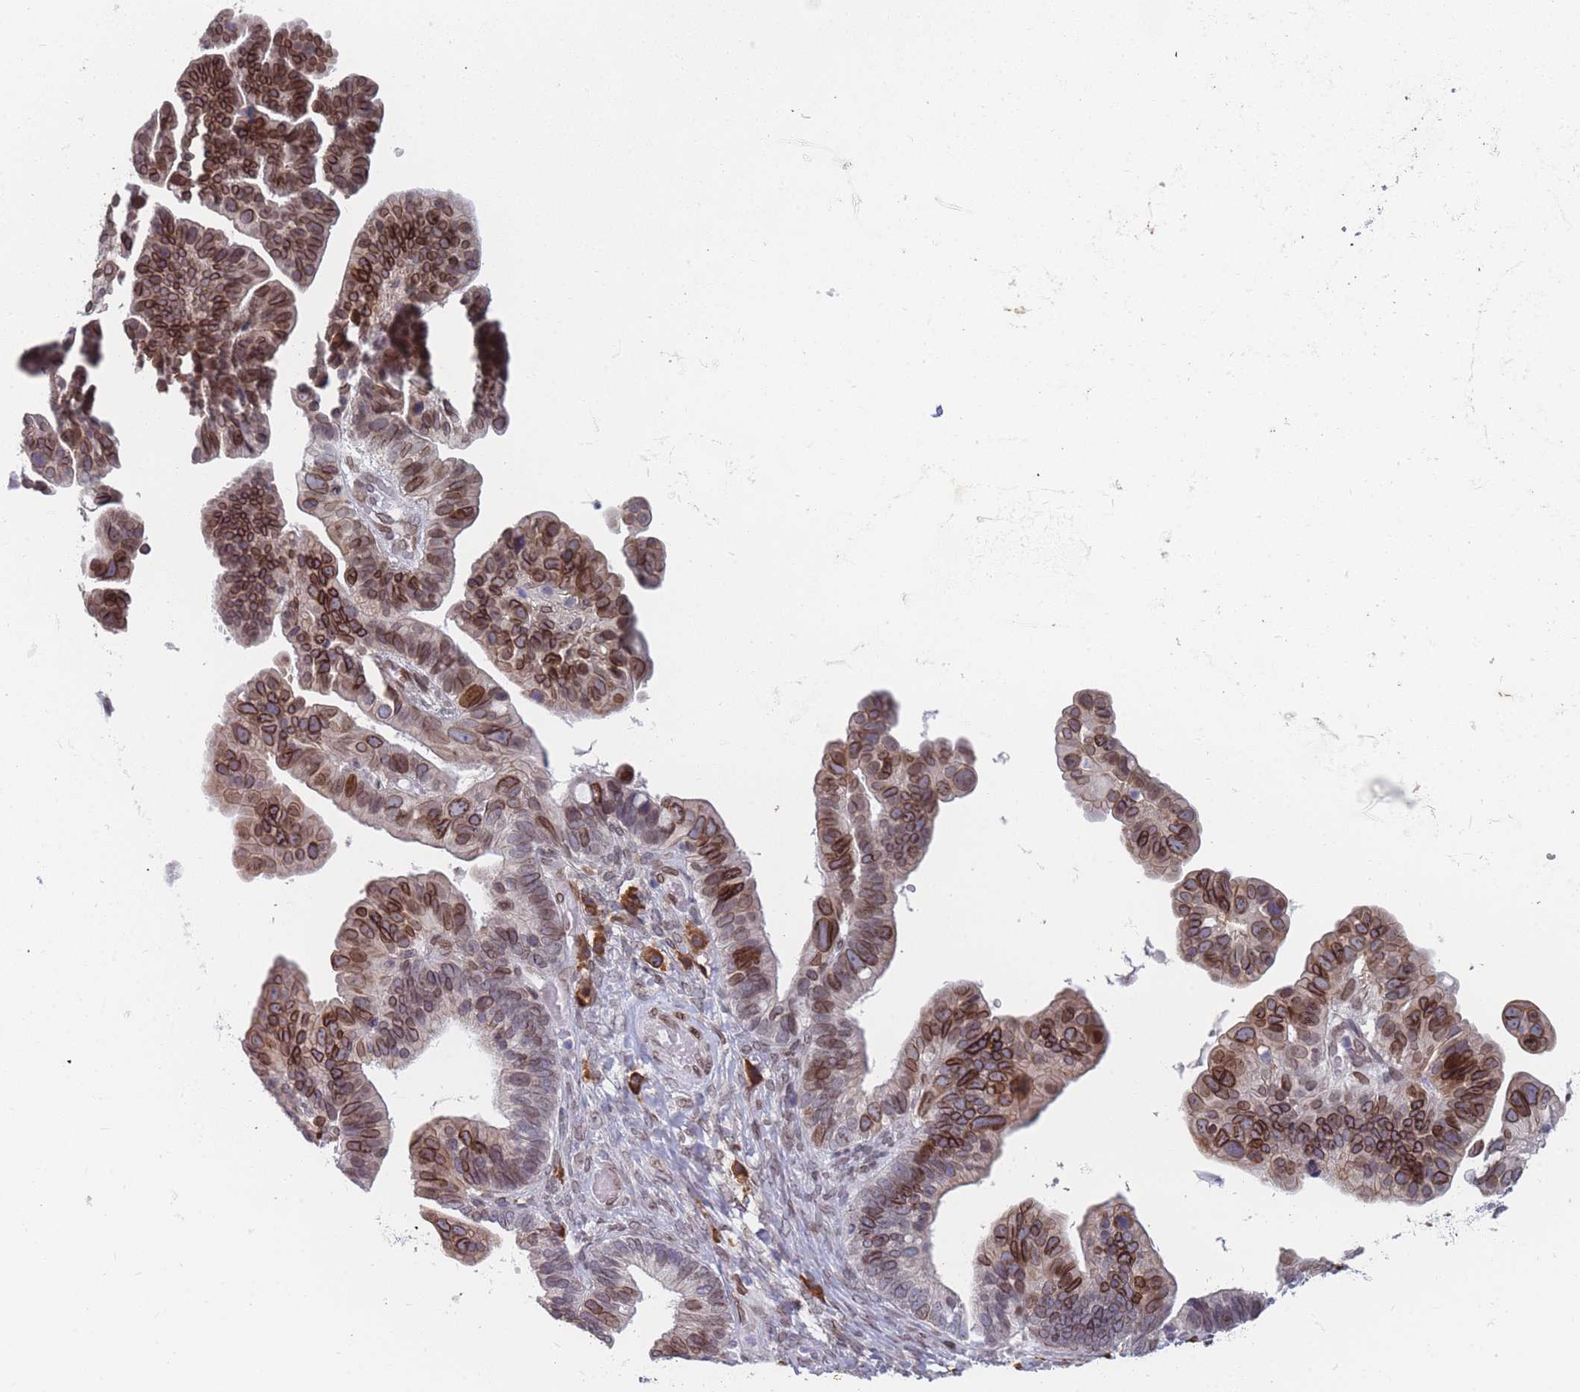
{"staining": {"intensity": "strong", "quantity": ">75%", "location": "cytoplasmic/membranous,nuclear"}, "tissue": "ovarian cancer", "cell_type": "Tumor cells", "image_type": "cancer", "snomed": [{"axis": "morphology", "description": "Cystadenocarcinoma, serous, NOS"}, {"axis": "topography", "description": "Ovary"}], "caption": "Protein expression by IHC exhibits strong cytoplasmic/membranous and nuclear expression in about >75% of tumor cells in ovarian cancer (serous cystadenocarcinoma). (IHC, brightfield microscopy, high magnification).", "gene": "ZBTB1", "patient": {"sex": "female", "age": 56}}